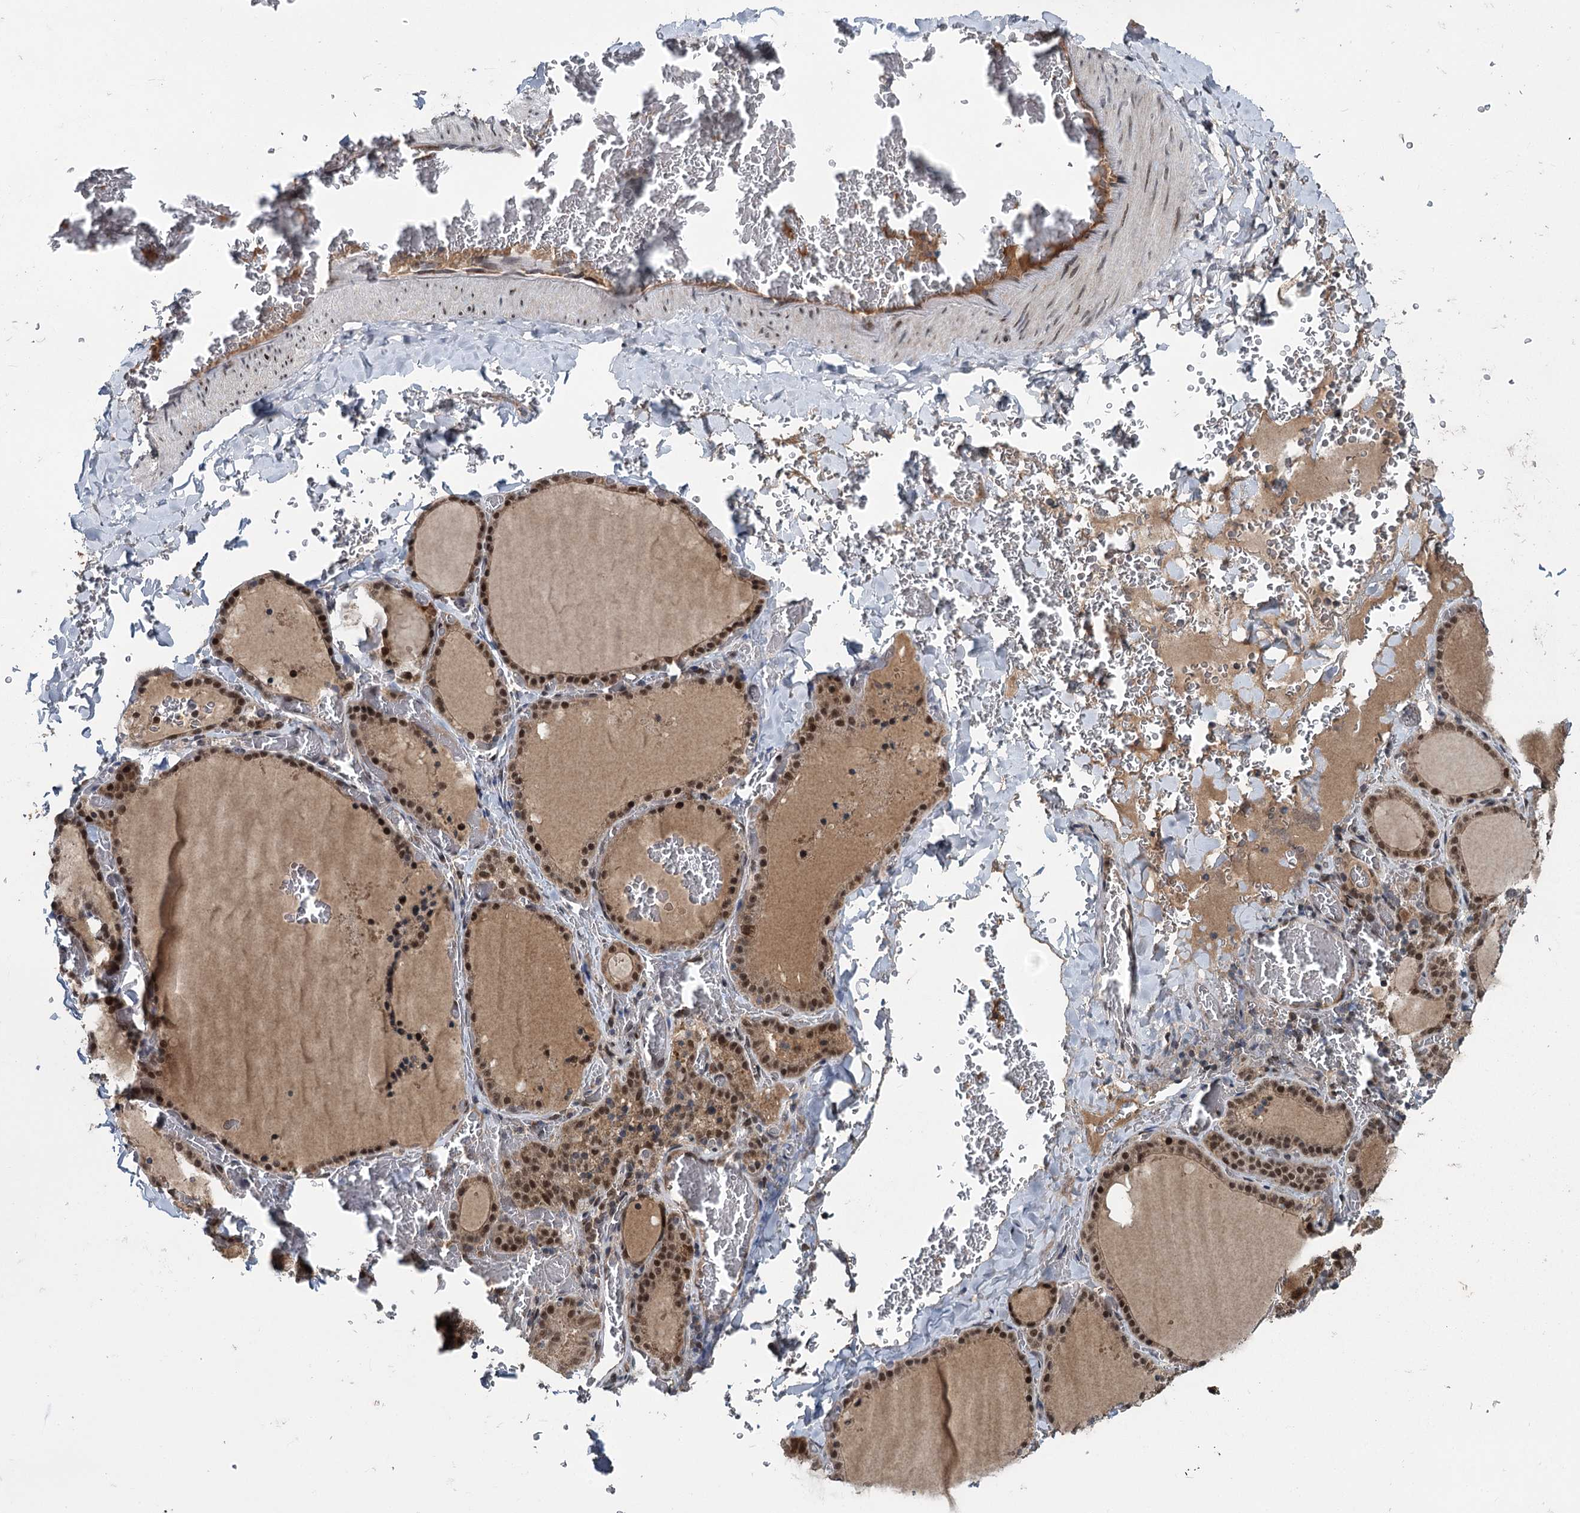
{"staining": {"intensity": "moderate", "quantity": ">75%", "location": "cytoplasmic/membranous,nuclear"}, "tissue": "thyroid gland", "cell_type": "Glandular cells", "image_type": "normal", "snomed": [{"axis": "morphology", "description": "Normal tissue, NOS"}, {"axis": "topography", "description": "Thyroid gland"}], "caption": "Immunohistochemistry photomicrograph of normal thyroid gland stained for a protein (brown), which shows medium levels of moderate cytoplasmic/membranous,nuclear staining in approximately >75% of glandular cells.", "gene": "MYG1", "patient": {"sex": "female", "age": 39}}